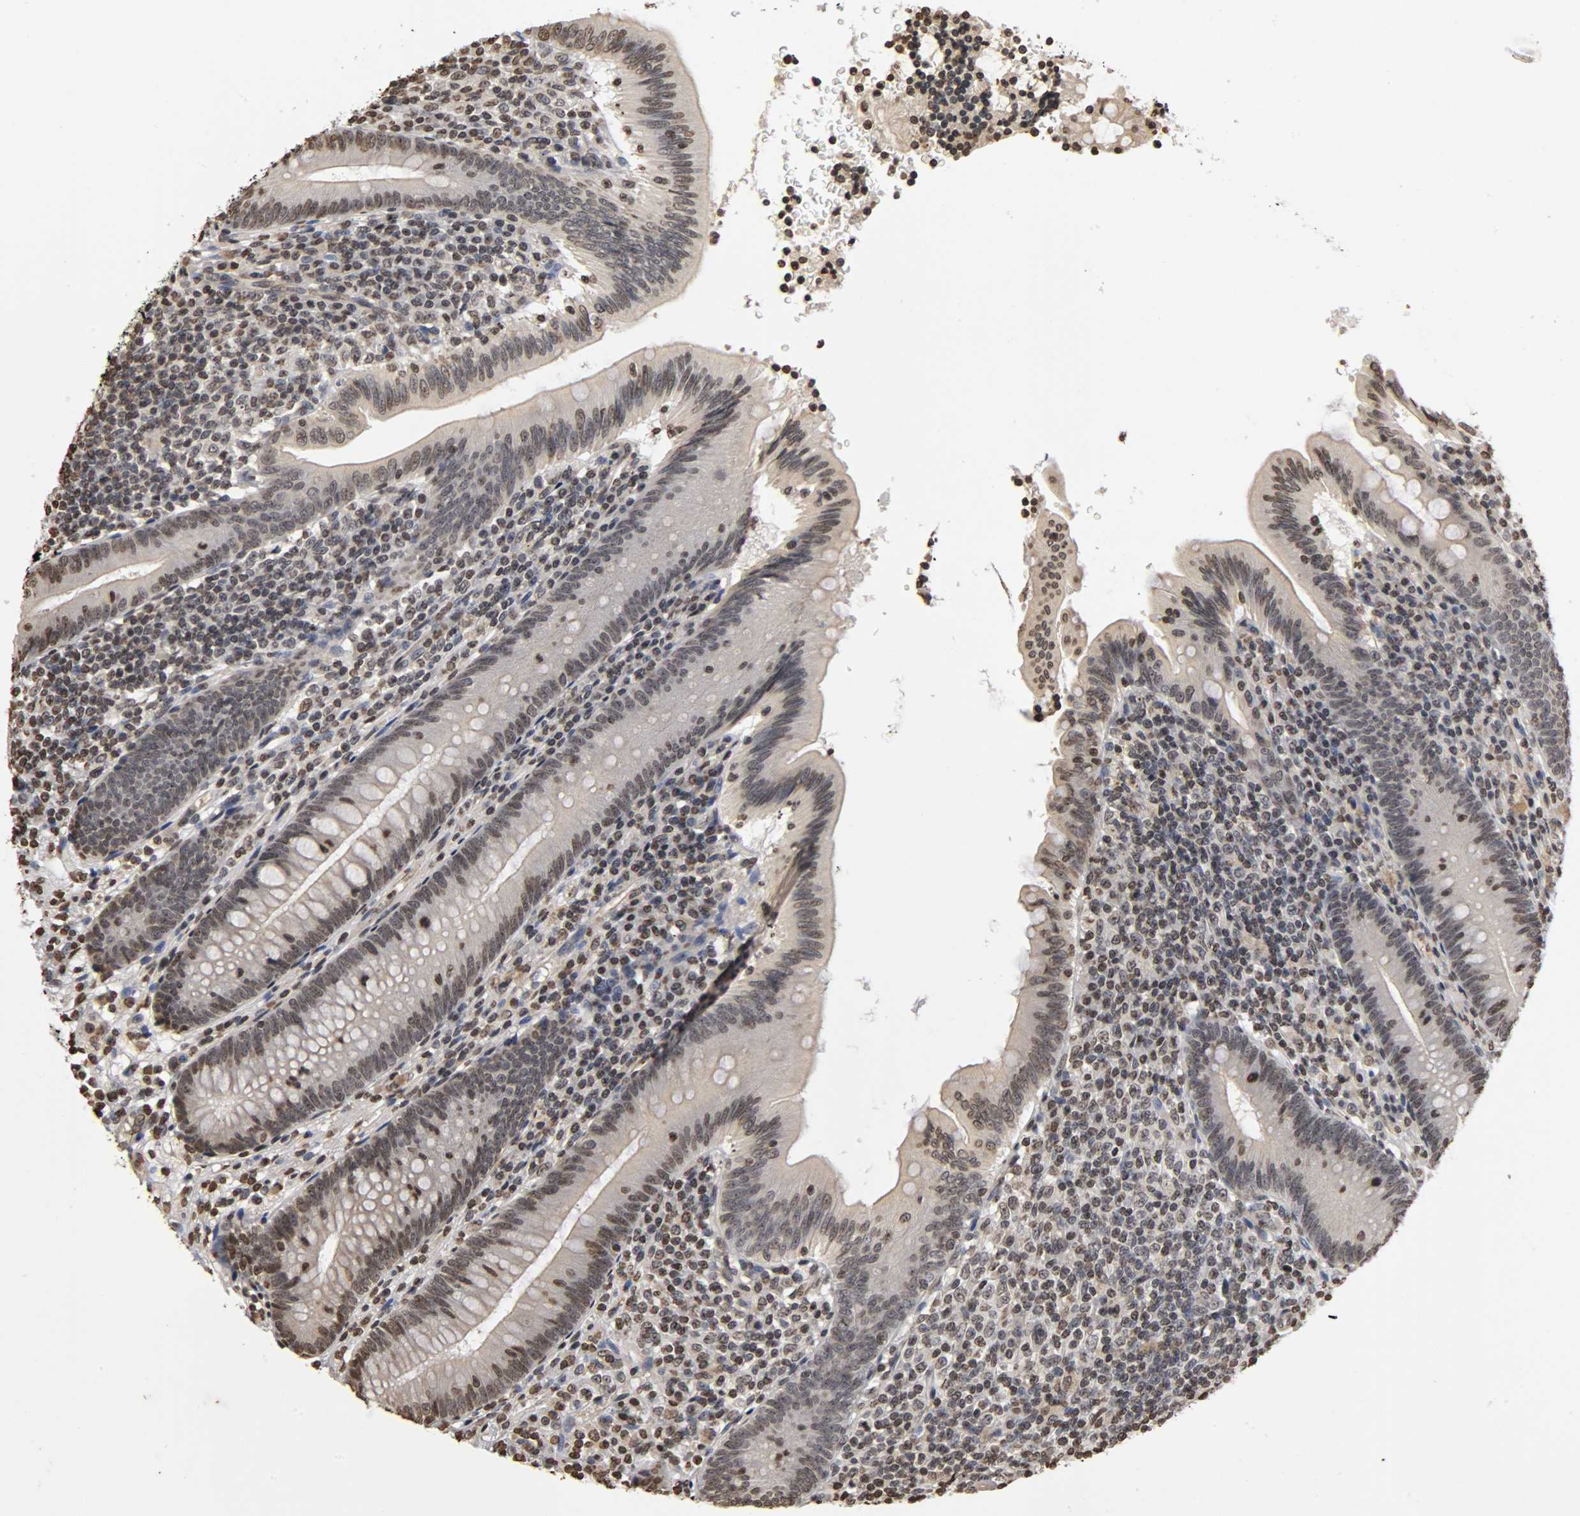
{"staining": {"intensity": "moderate", "quantity": "25%-75%", "location": "nuclear"}, "tissue": "appendix", "cell_type": "Glandular cells", "image_type": "normal", "snomed": [{"axis": "morphology", "description": "Normal tissue, NOS"}, {"axis": "morphology", "description": "Inflammation, NOS"}, {"axis": "topography", "description": "Appendix"}], "caption": "The photomicrograph shows immunohistochemical staining of benign appendix. There is moderate nuclear positivity is seen in about 25%-75% of glandular cells.", "gene": "ERCC2", "patient": {"sex": "male", "age": 46}}